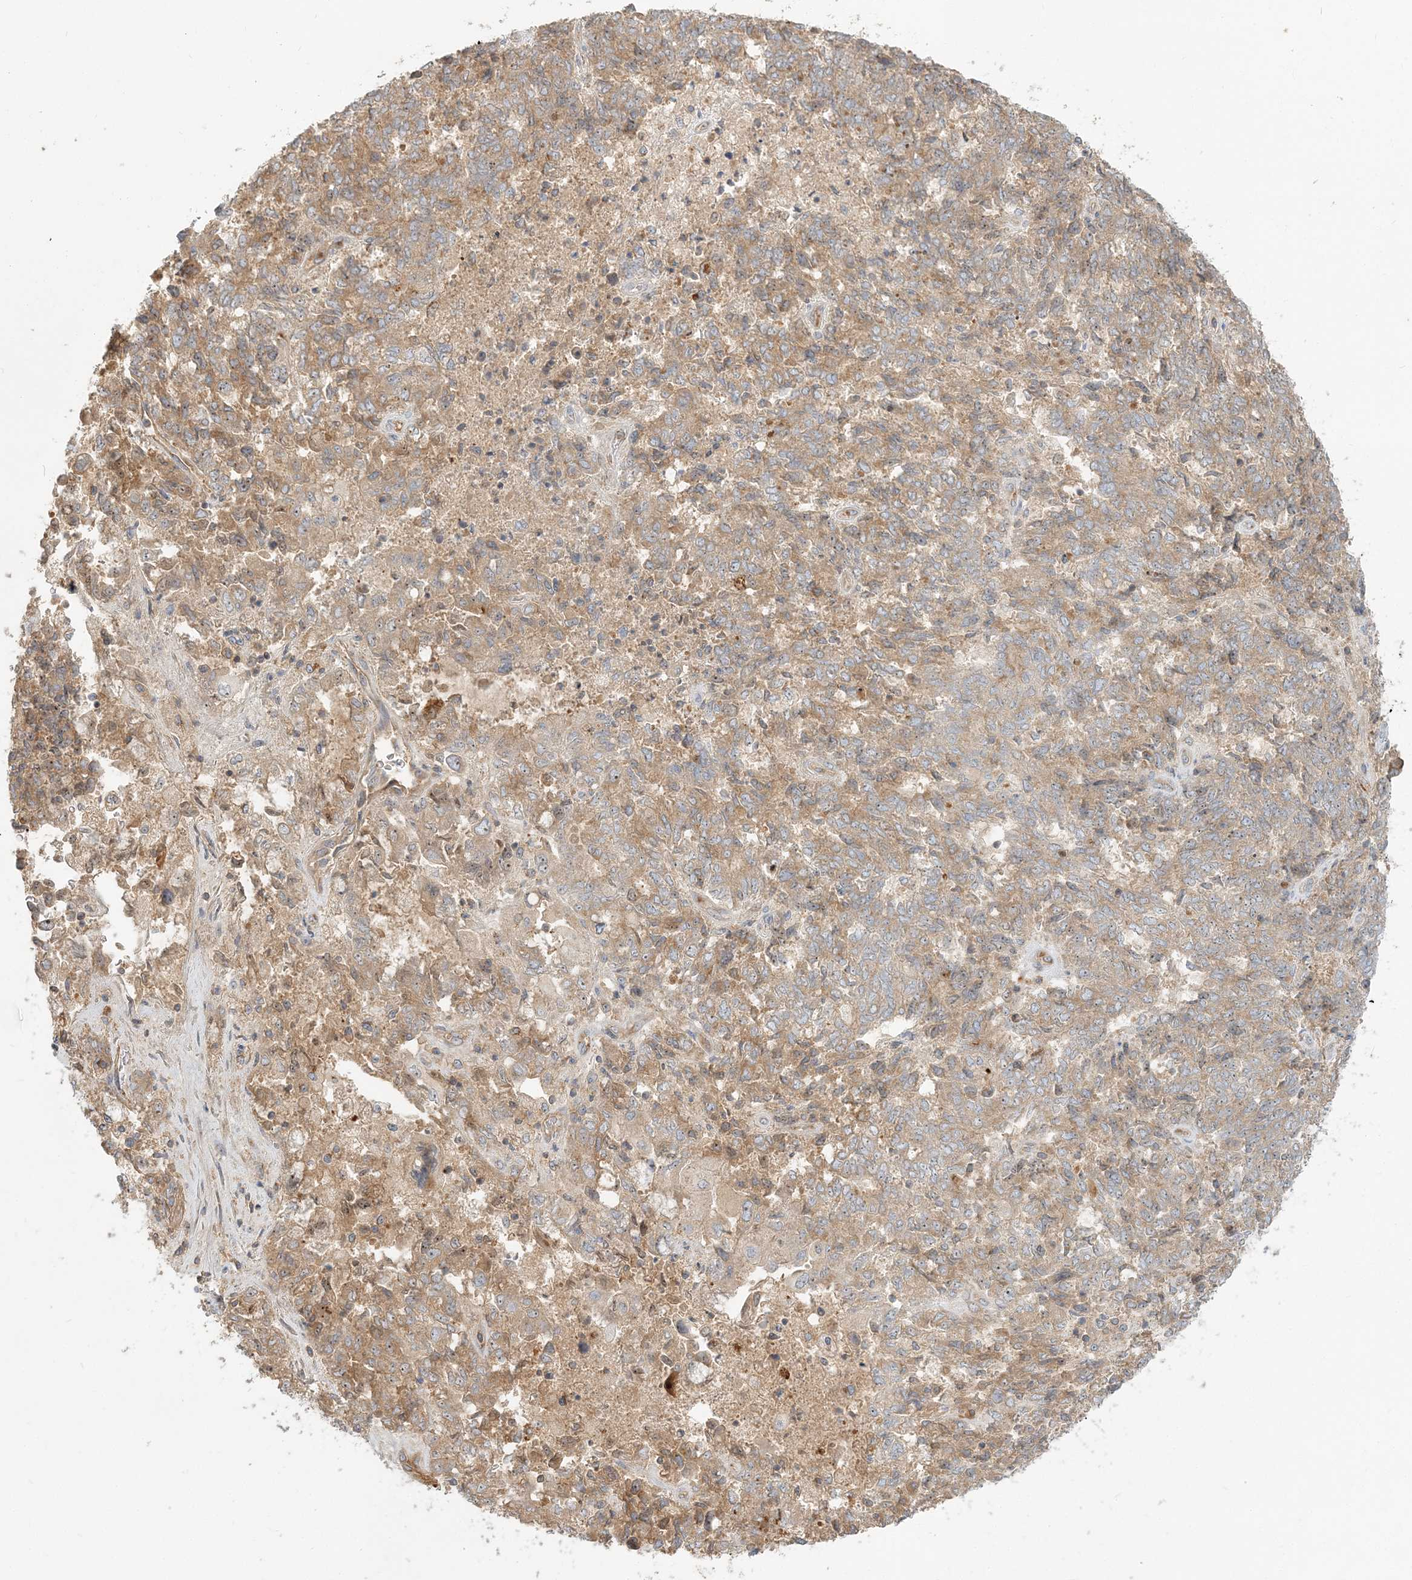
{"staining": {"intensity": "moderate", "quantity": ">75%", "location": "cytoplasmic/membranous"}, "tissue": "endometrial cancer", "cell_type": "Tumor cells", "image_type": "cancer", "snomed": [{"axis": "morphology", "description": "Adenocarcinoma, NOS"}, {"axis": "topography", "description": "Endometrium"}], "caption": "A histopathology image of endometrial cancer (adenocarcinoma) stained for a protein demonstrates moderate cytoplasmic/membranous brown staining in tumor cells.", "gene": "AP1AR", "patient": {"sex": "female", "age": 80}}